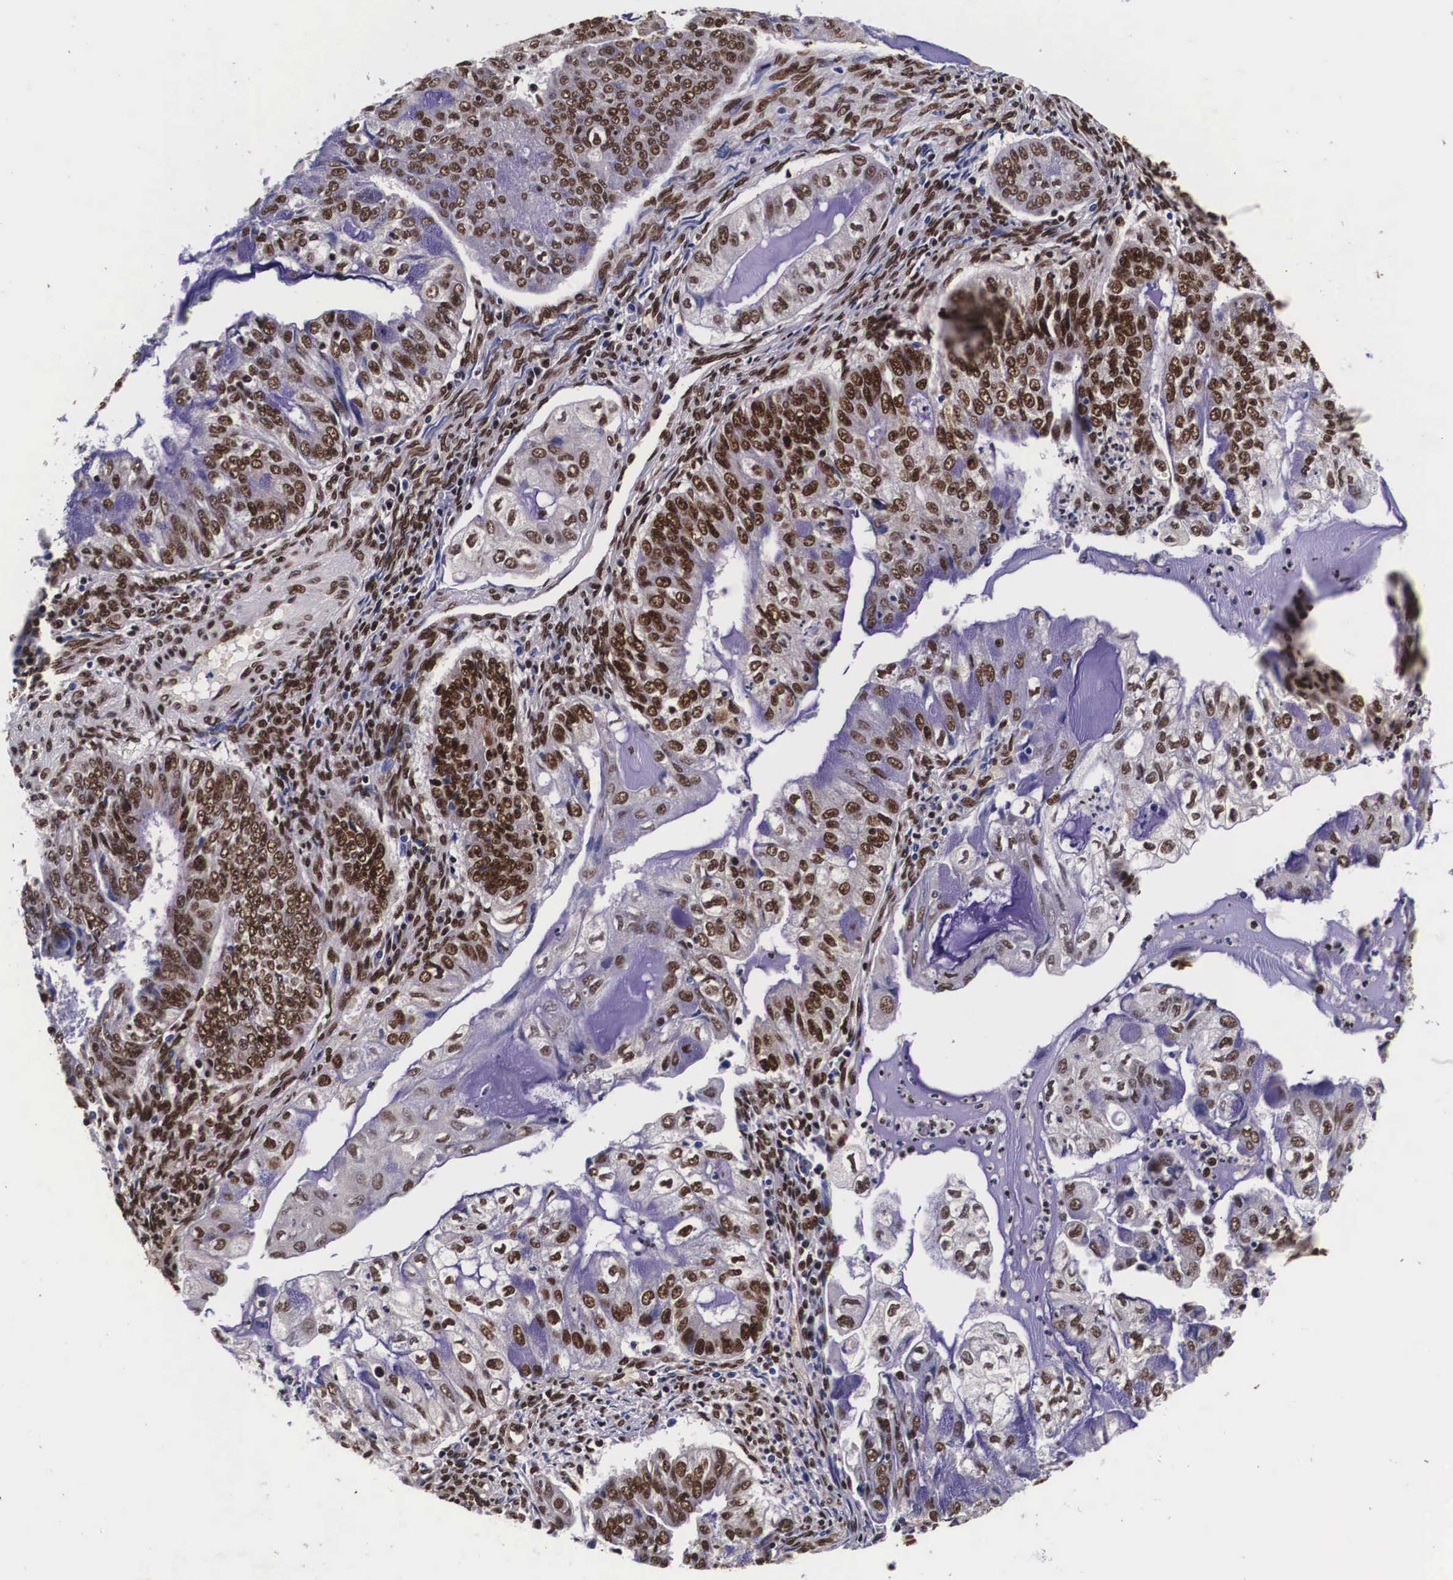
{"staining": {"intensity": "strong", "quantity": ">75%", "location": "nuclear"}, "tissue": "endometrial cancer", "cell_type": "Tumor cells", "image_type": "cancer", "snomed": [{"axis": "morphology", "description": "Adenocarcinoma, NOS"}, {"axis": "topography", "description": "Endometrium"}], "caption": "This is an image of immunohistochemistry staining of adenocarcinoma (endometrial), which shows strong expression in the nuclear of tumor cells.", "gene": "PABPN1", "patient": {"sex": "female", "age": 75}}